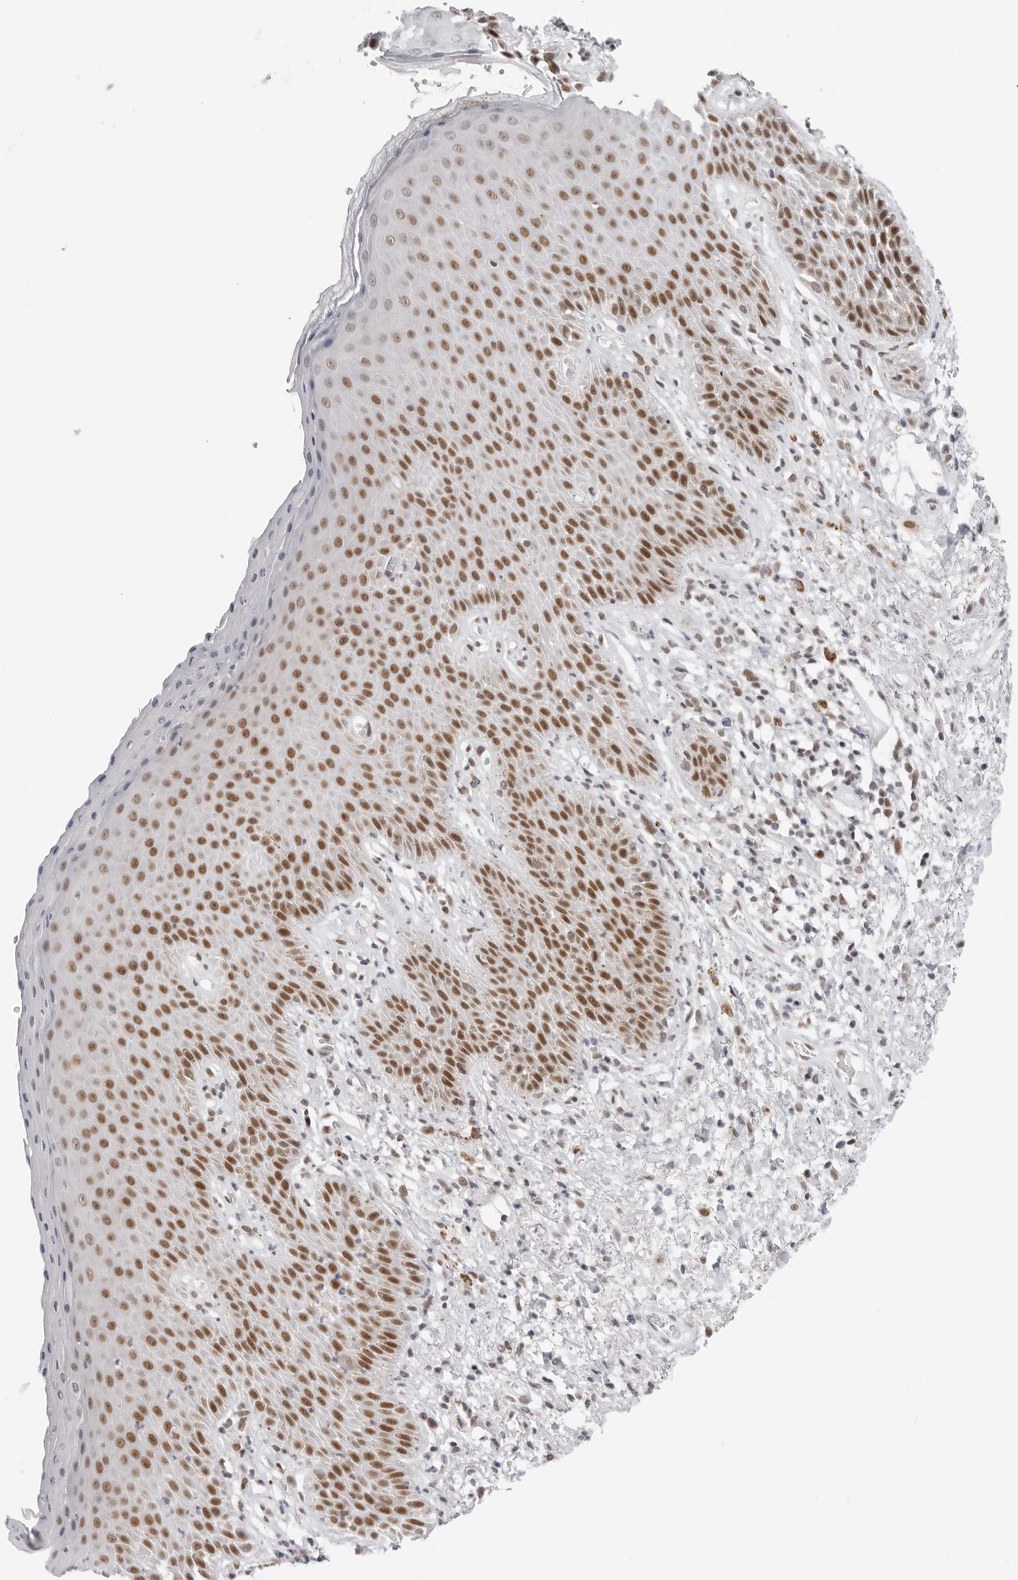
{"staining": {"intensity": "moderate", "quantity": ">75%", "location": "nuclear"}, "tissue": "skin", "cell_type": "Epidermal cells", "image_type": "normal", "snomed": [{"axis": "morphology", "description": "Normal tissue, NOS"}, {"axis": "topography", "description": "Anal"}], "caption": "Protein expression analysis of unremarkable human skin reveals moderate nuclear staining in approximately >75% of epidermal cells.", "gene": "FOXK2", "patient": {"sex": "male", "age": 74}}